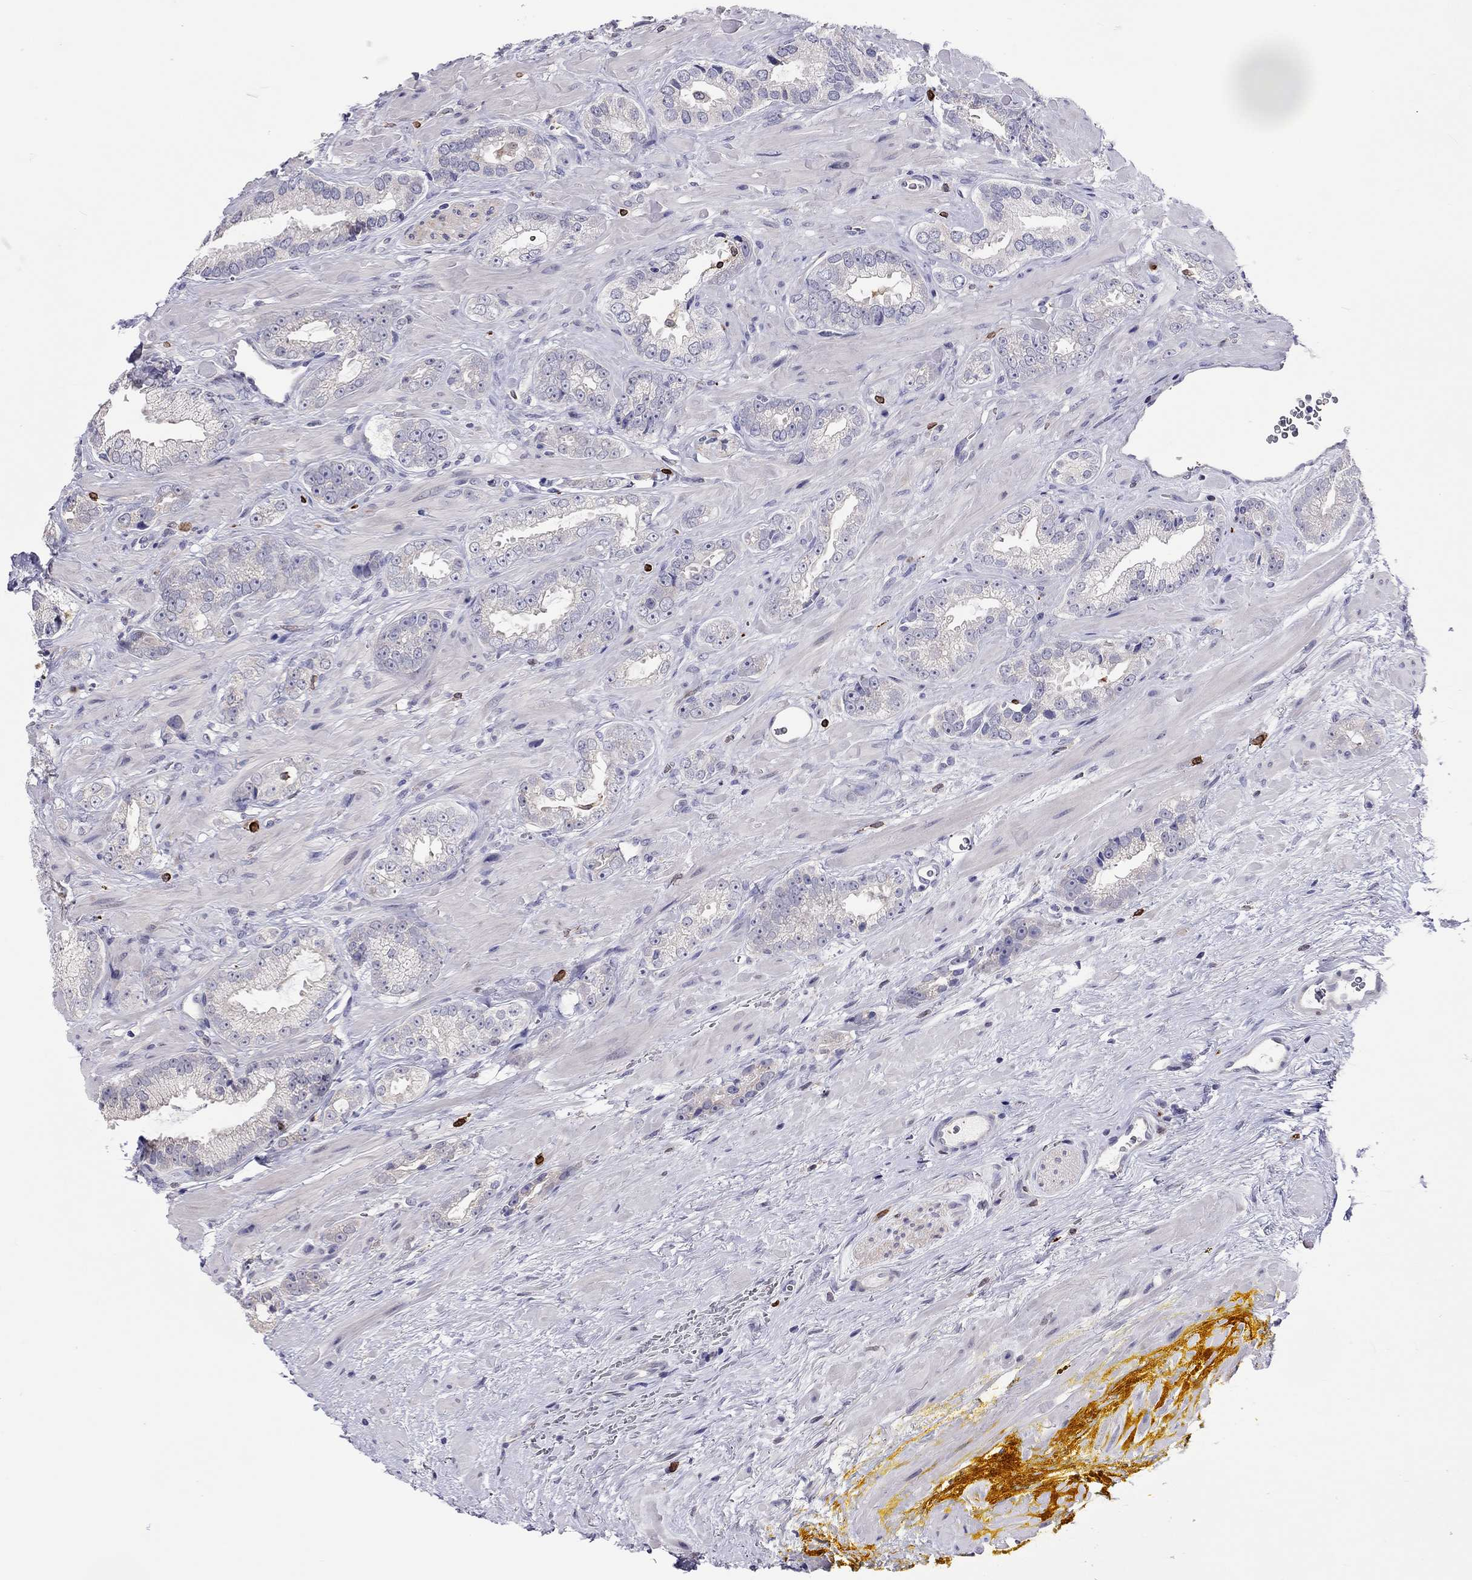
{"staining": {"intensity": "negative", "quantity": "none", "location": "none"}, "tissue": "prostate cancer", "cell_type": "Tumor cells", "image_type": "cancer", "snomed": [{"axis": "morphology", "description": "Adenocarcinoma, NOS"}, {"axis": "topography", "description": "Prostate"}], "caption": "Immunohistochemical staining of prostate cancer (adenocarcinoma) reveals no significant expression in tumor cells. (DAB immunohistochemistry (IHC), high magnification).", "gene": "ADORA2A", "patient": {"sex": "male", "age": 67}}